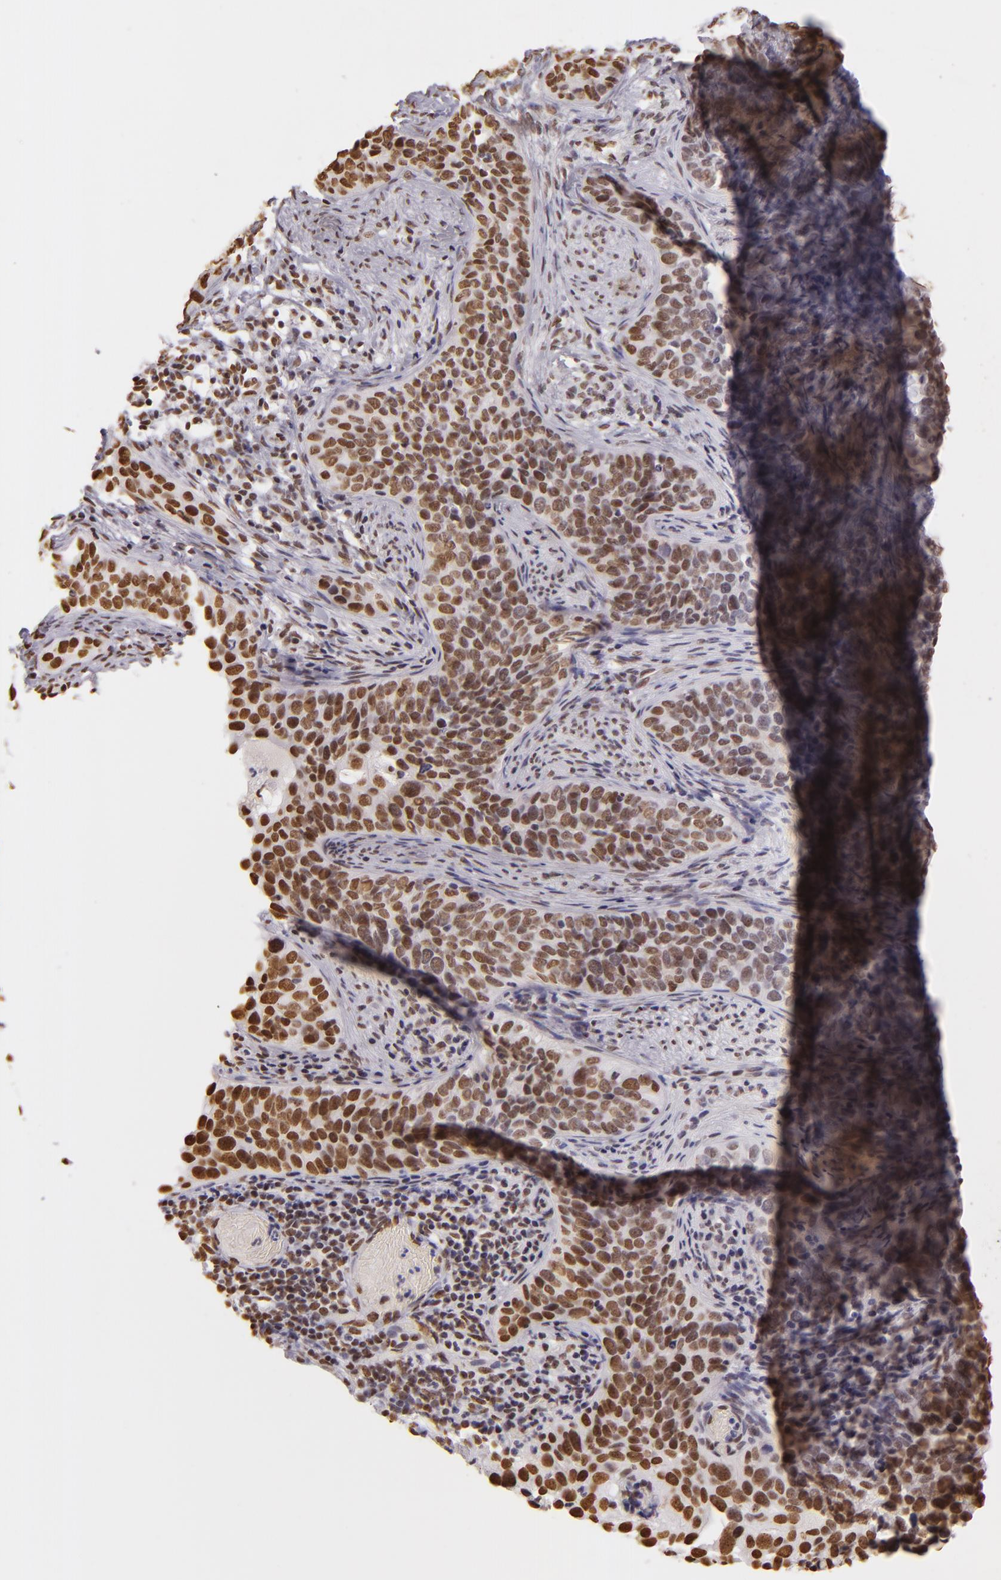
{"staining": {"intensity": "moderate", "quantity": ">75%", "location": "nuclear"}, "tissue": "cervical cancer", "cell_type": "Tumor cells", "image_type": "cancer", "snomed": [{"axis": "morphology", "description": "Squamous cell carcinoma, NOS"}, {"axis": "topography", "description": "Cervix"}], "caption": "This micrograph shows IHC staining of cervical cancer (squamous cell carcinoma), with medium moderate nuclear expression in about >75% of tumor cells.", "gene": "PAPOLA", "patient": {"sex": "female", "age": 31}}